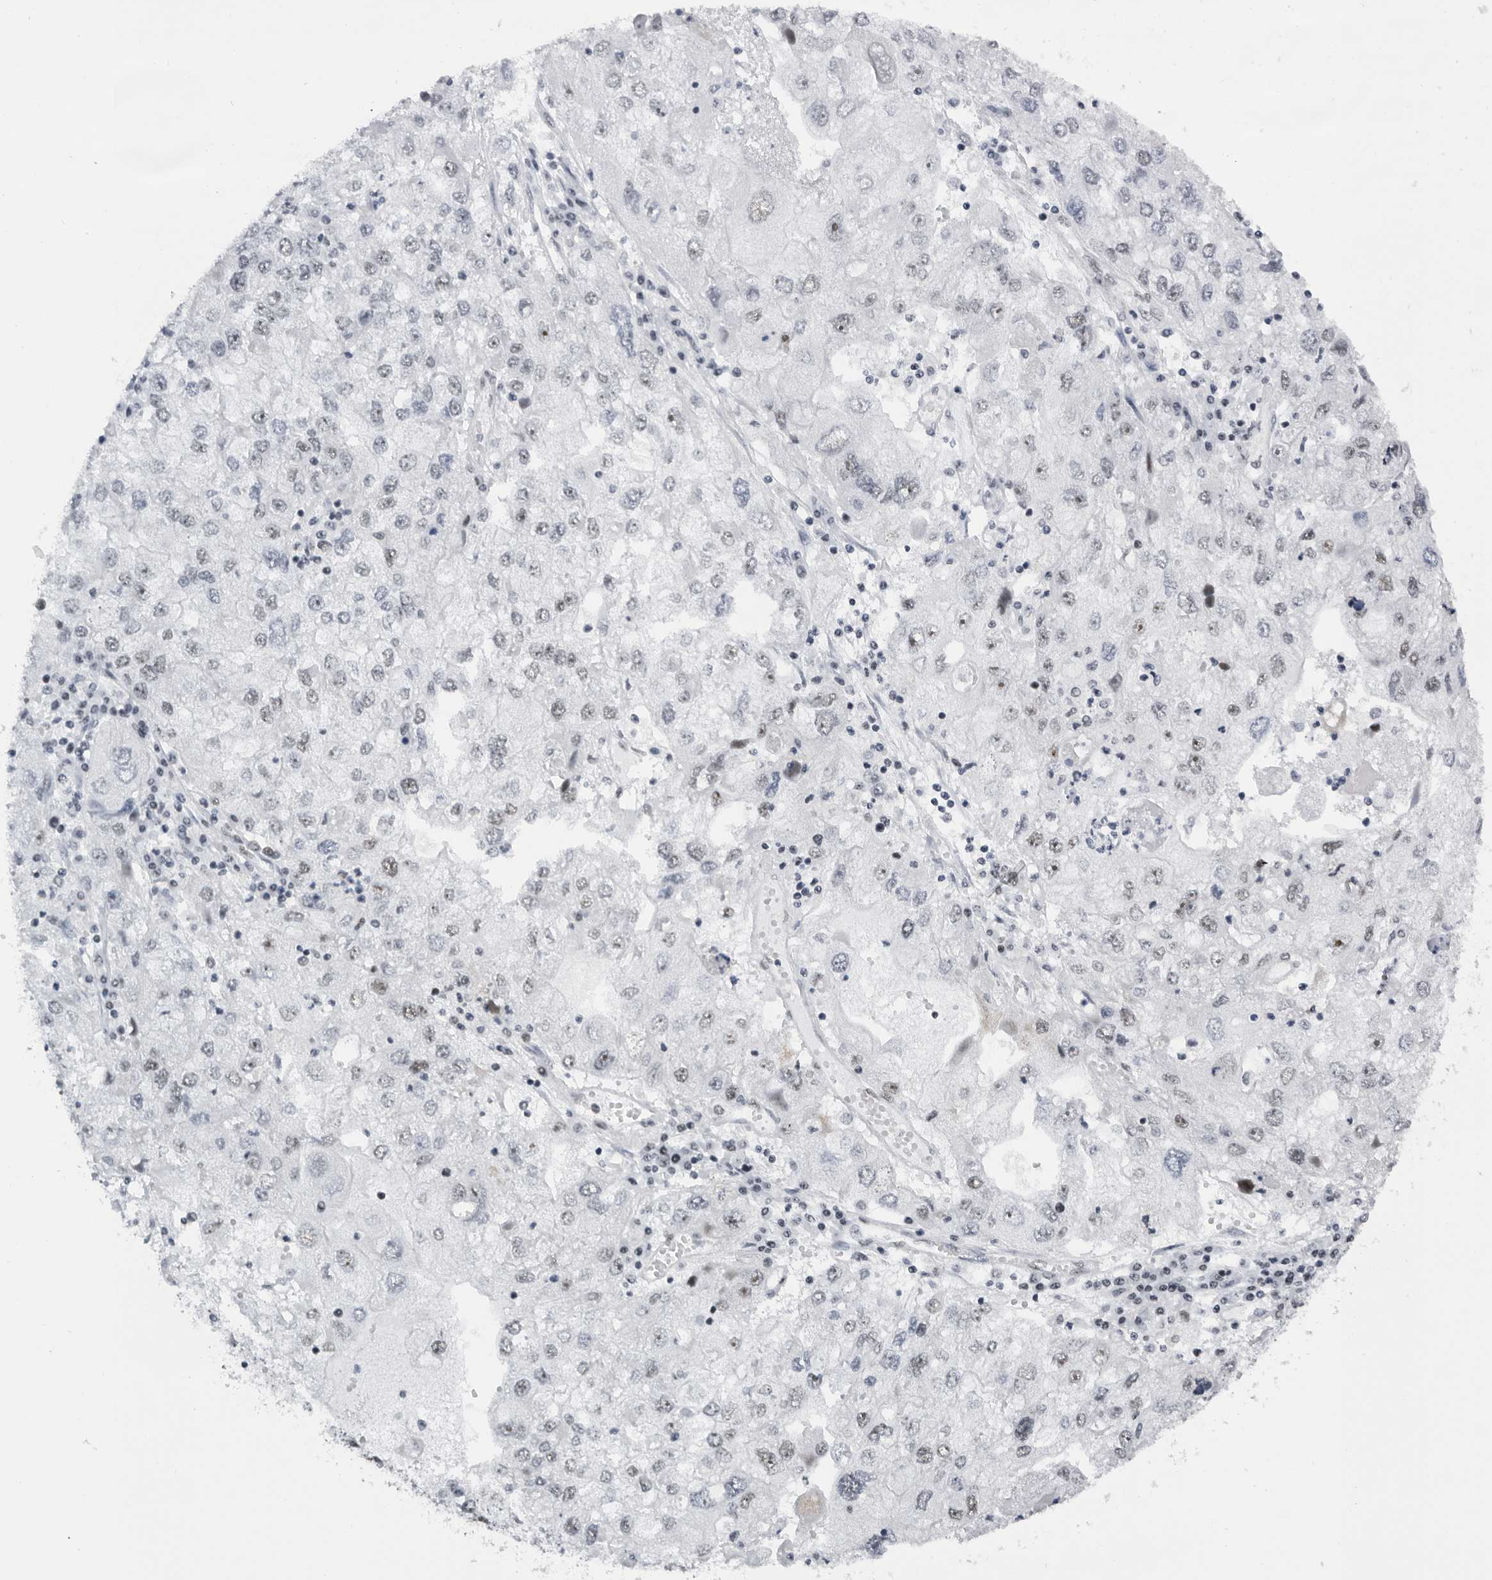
{"staining": {"intensity": "weak", "quantity": "<25%", "location": "nuclear"}, "tissue": "endometrial cancer", "cell_type": "Tumor cells", "image_type": "cancer", "snomed": [{"axis": "morphology", "description": "Adenocarcinoma, NOS"}, {"axis": "topography", "description": "Endometrium"}], "caption": "Tumor cells show no significant protein expression in adenocarcinoma (endometrial).", "gene": "DHX9", "patient": {"sex": "female", "age": 49}}